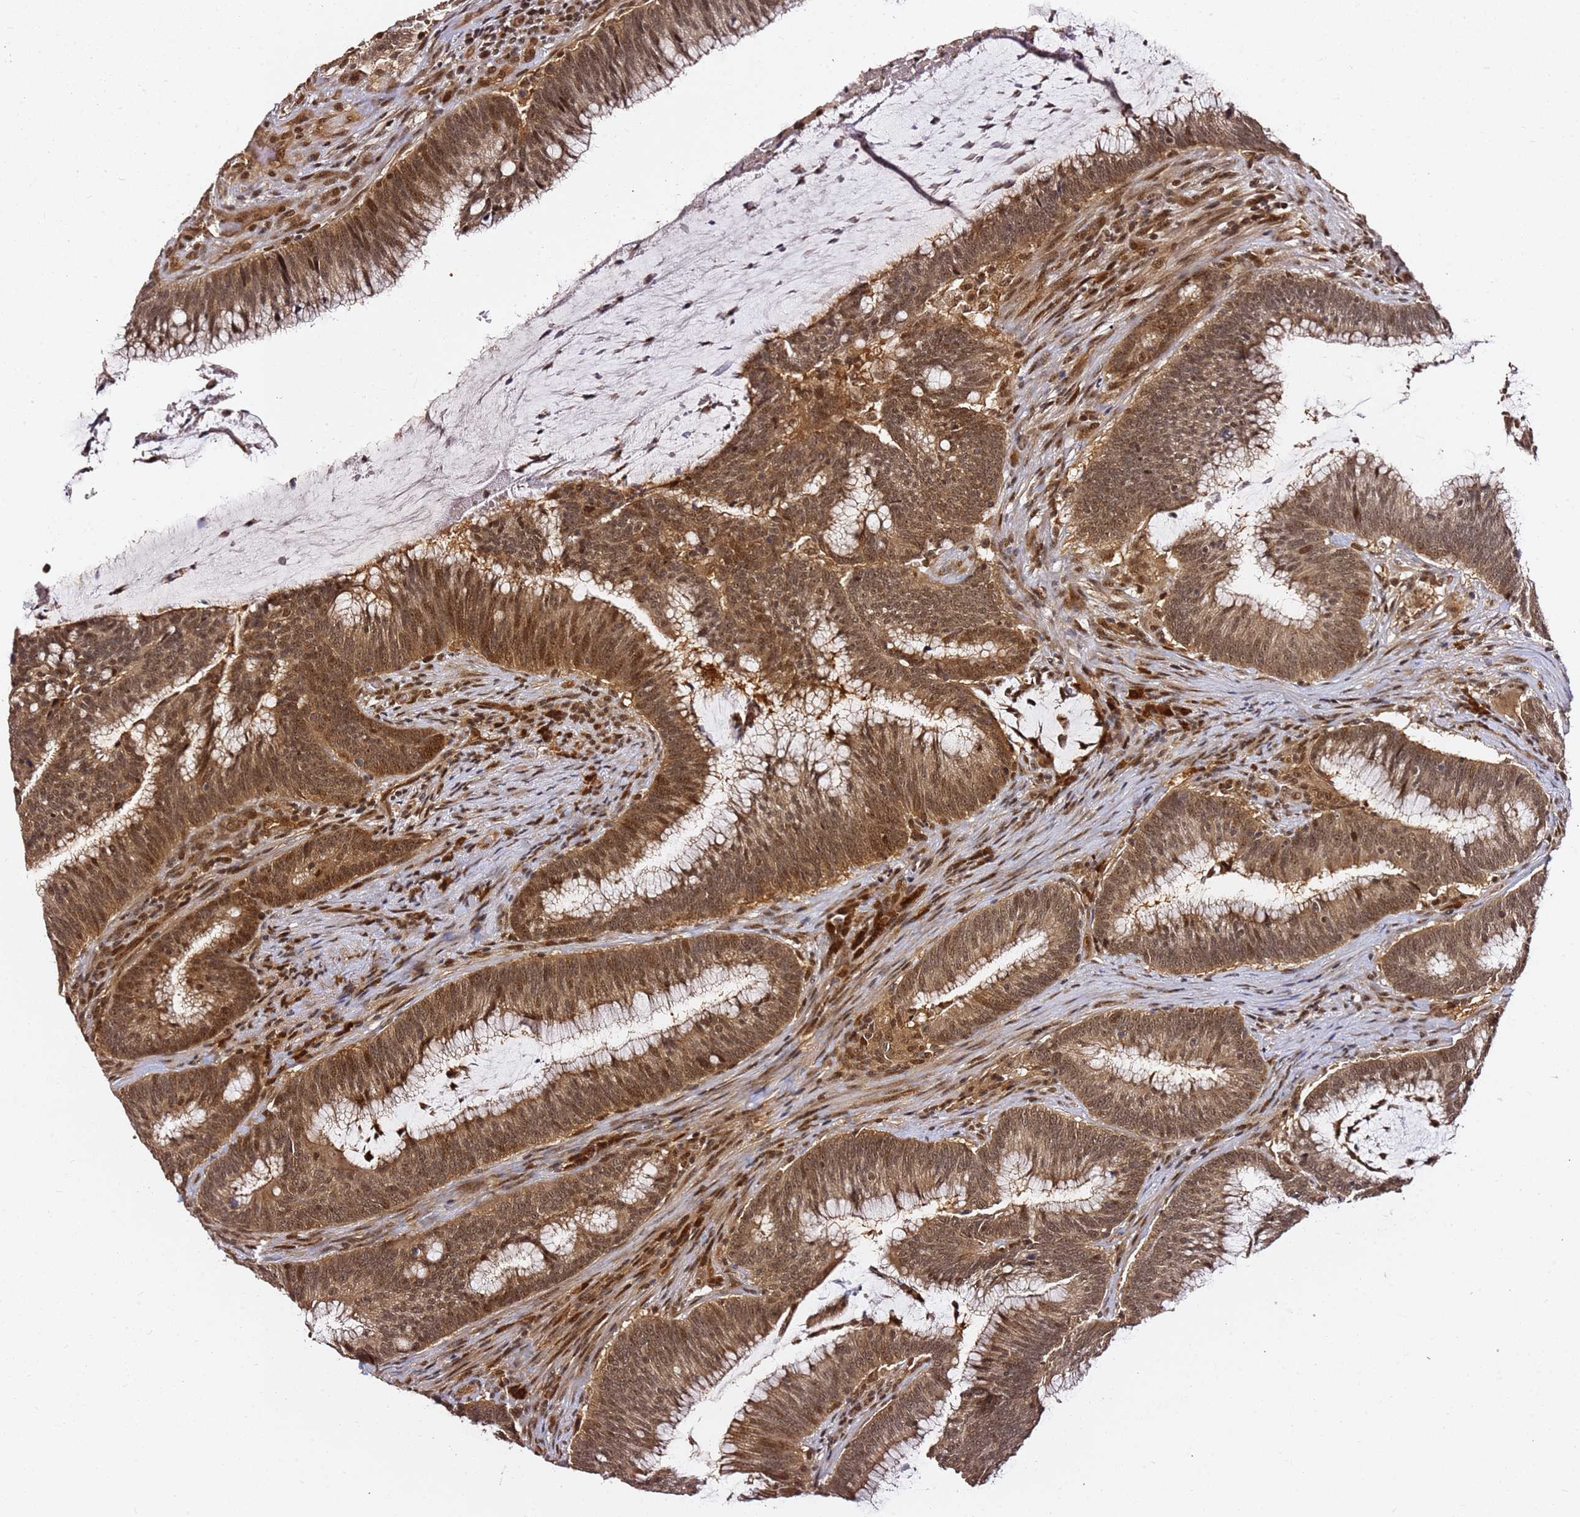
{"staining": {"intensity": "moderate", "quantity": ">75%", "location": "cytoplasmic/membranous,nuclear"}, "tissue": "colorectal cancer", "cell_type": "Tumor cells", "image_type": "cancer", "snomed": [{"axis": "morphology", "description": "Adenocarcinoma, NOS"}, {"axis": "topography", "description": "Rectum"}], "caption": "Human colorectal cancer stained with a brown dye exhibits moderate cytoplasmic/membranous and nuclear positive staining in about >75% of tumor cells.", "gene": "RGS18", "patient": {"sex": "female", "age": 77}}